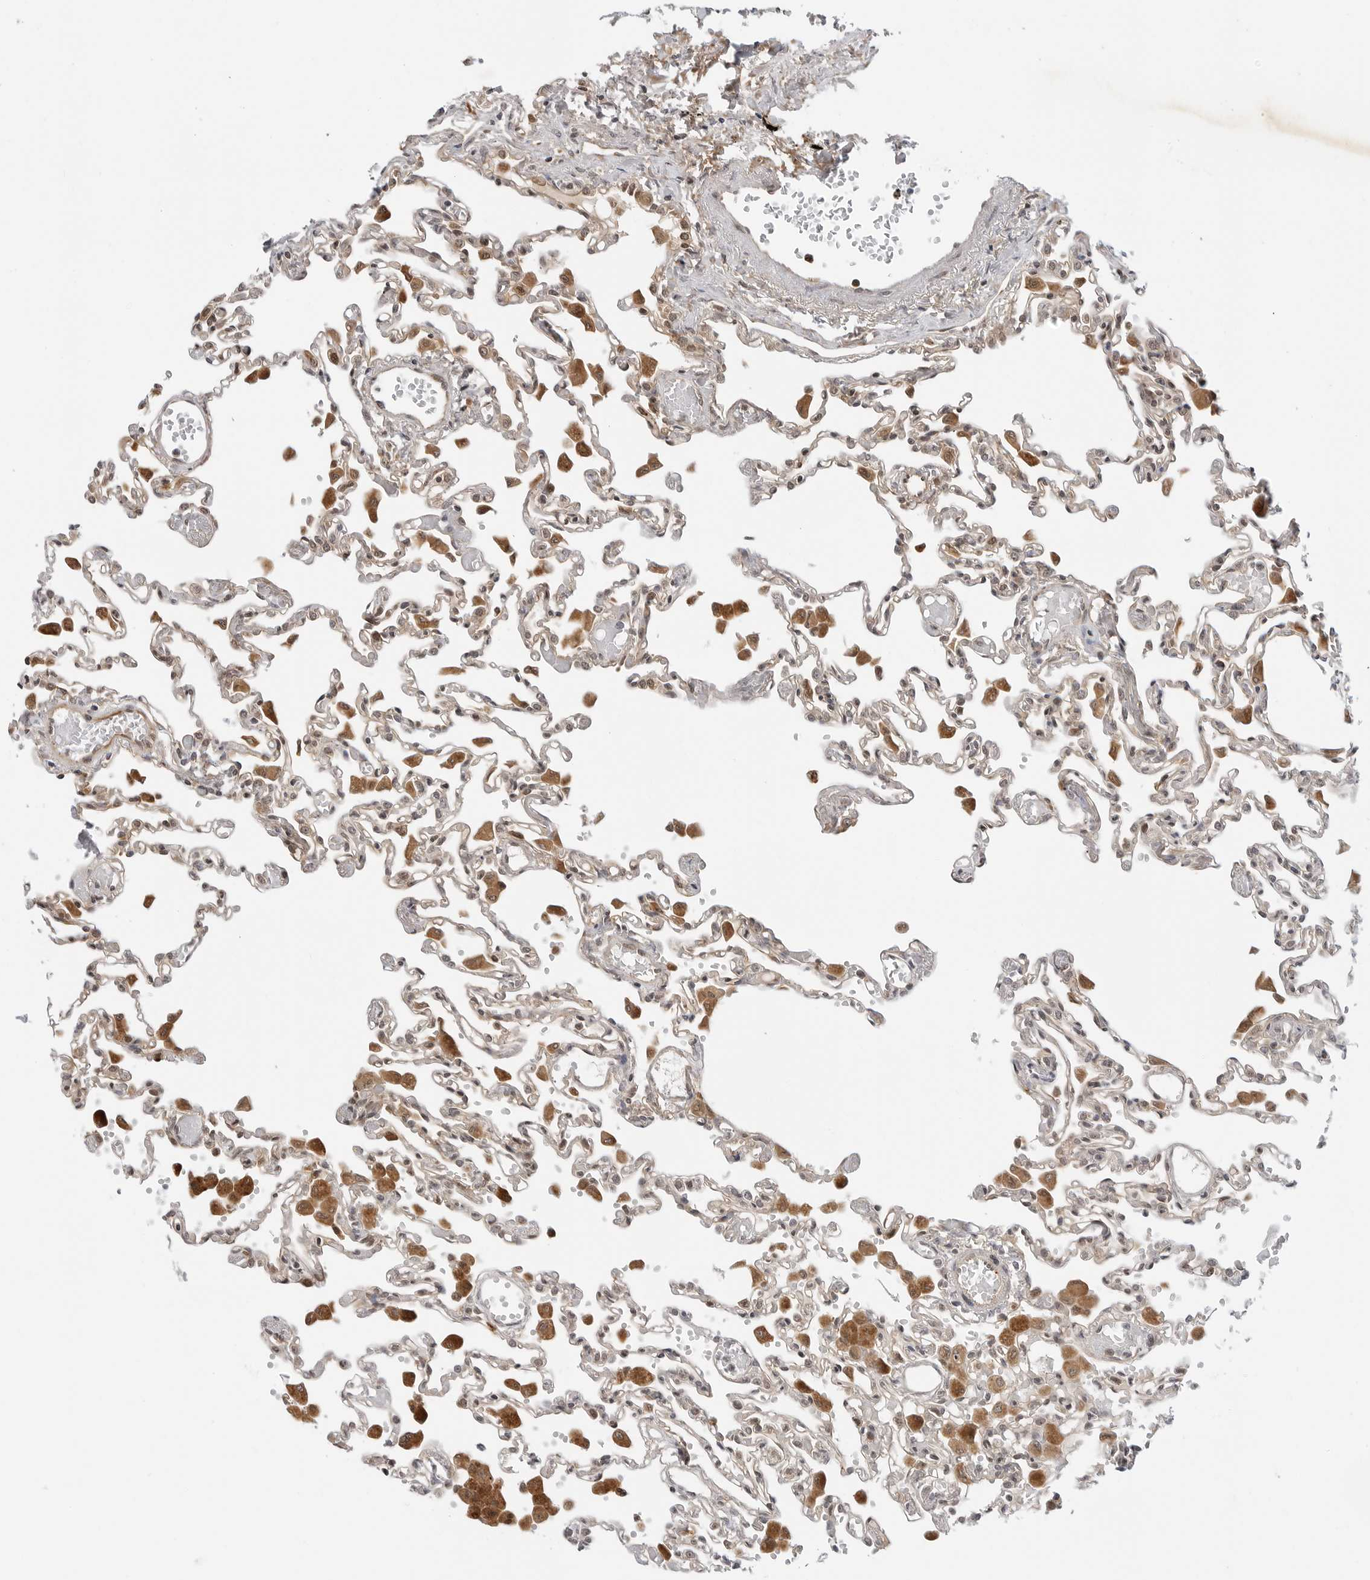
{"staining": {"intensity": "weak", "quantity": "25%-75%", "location": "nuclear"}, "tissue": "lung", "cell_type": "Alveolar cells", "image_type": "normal", "snomed": [{"axis": "morphology", "description": "Normal tissue, NOS"}, {"axis": "topography", "description": "Bronchus"}, {"axis": "topography", "description": "Lung"}], "caption": "Immunohistochemistry image of normal lung stained for a protein (brown), which shows low levels of weak nuclear expression in approximately 25%-75% of alveolar cells.", "gene": "TIPRL", "patient": {"sex": "female", "age": 49}}